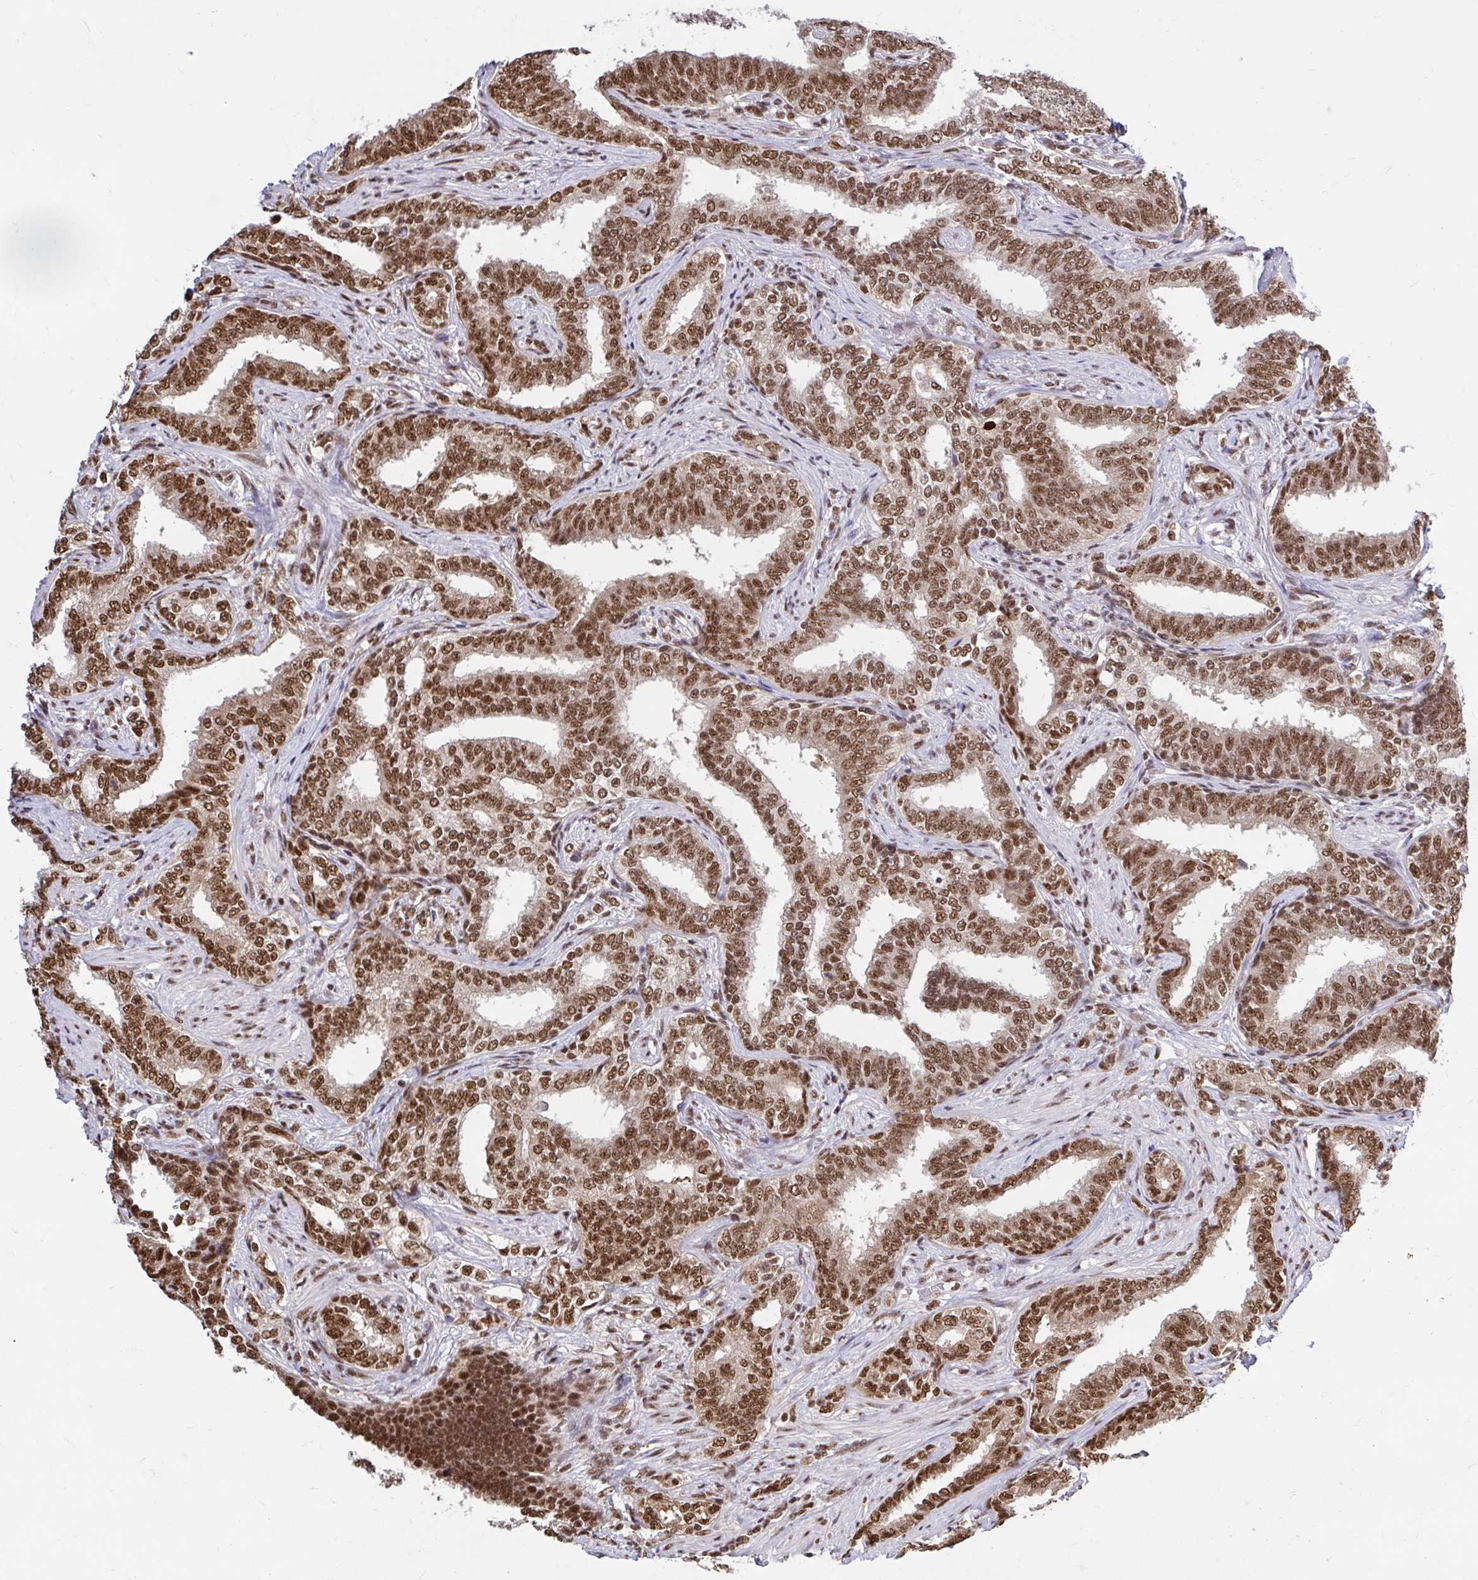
{"staining": {"intensity": "moderate", "quantity": ">75%", "location": "nuclear"}, "tissue": "prostate cancer", "cell_type": "Tumor cells", "image_type": "cancer", "snomed": [{"axis": "morphology", "description": "Adenocarcinoma, High grade"}, {"axis": "topography", "description": "Prostate"}], "caption": "Protein expression analysis of prostate high-grade adenocarcinoma demonstrates moderate nuclear positivity in approximately >75% of tumor cells.", "gene": "ABCA9", "patient": {"sex": "male", "age": 72}}